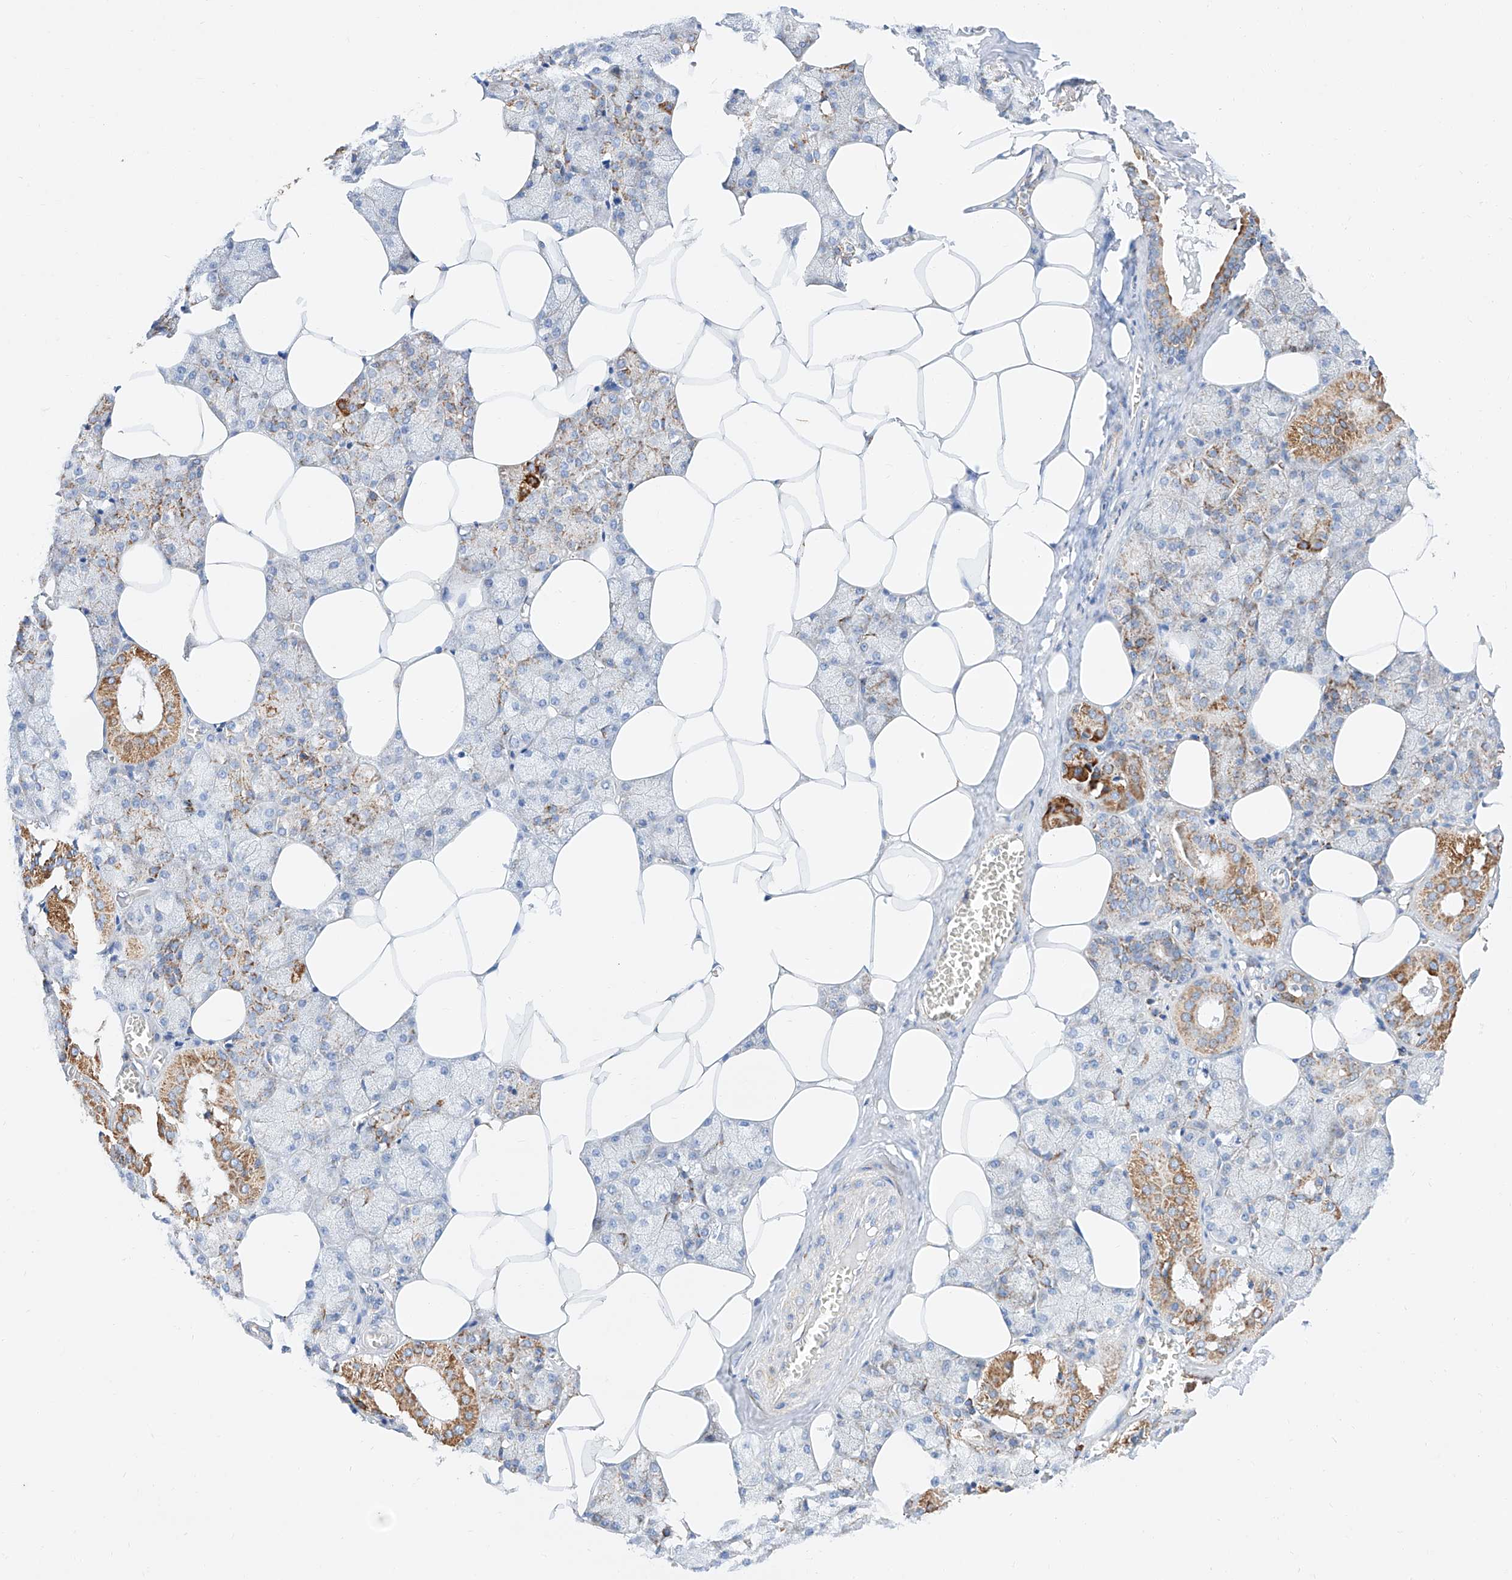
{"staining": {"intensity": "moderate", "quantity": "<25%", "location": "cytoplasmic/membranous"}, "tissue": "salivary gland", "cell_type": "Glandular cells", "image_type": "normal", "snomed": [{"axis": "morphology", "description": "Normal tissue, NOS"}, {"axis": "topography", "description": "Salivary gland"}], "caption": "IHC staining of unremarkable salivary gland, which displays low levels of moderate cytoplasmic/membranous positivity in about <25% of glandular cells indicating moderate cytoplasmic/membranous protein expression. The staining was performed using DAB (3,3'-diaminobenzidine) (brown) for protein detection and nuclei were counterstained in hematoxylin (blue).", "gene": "C6orf62", "patient": {"sex": "male", "age": 62}}